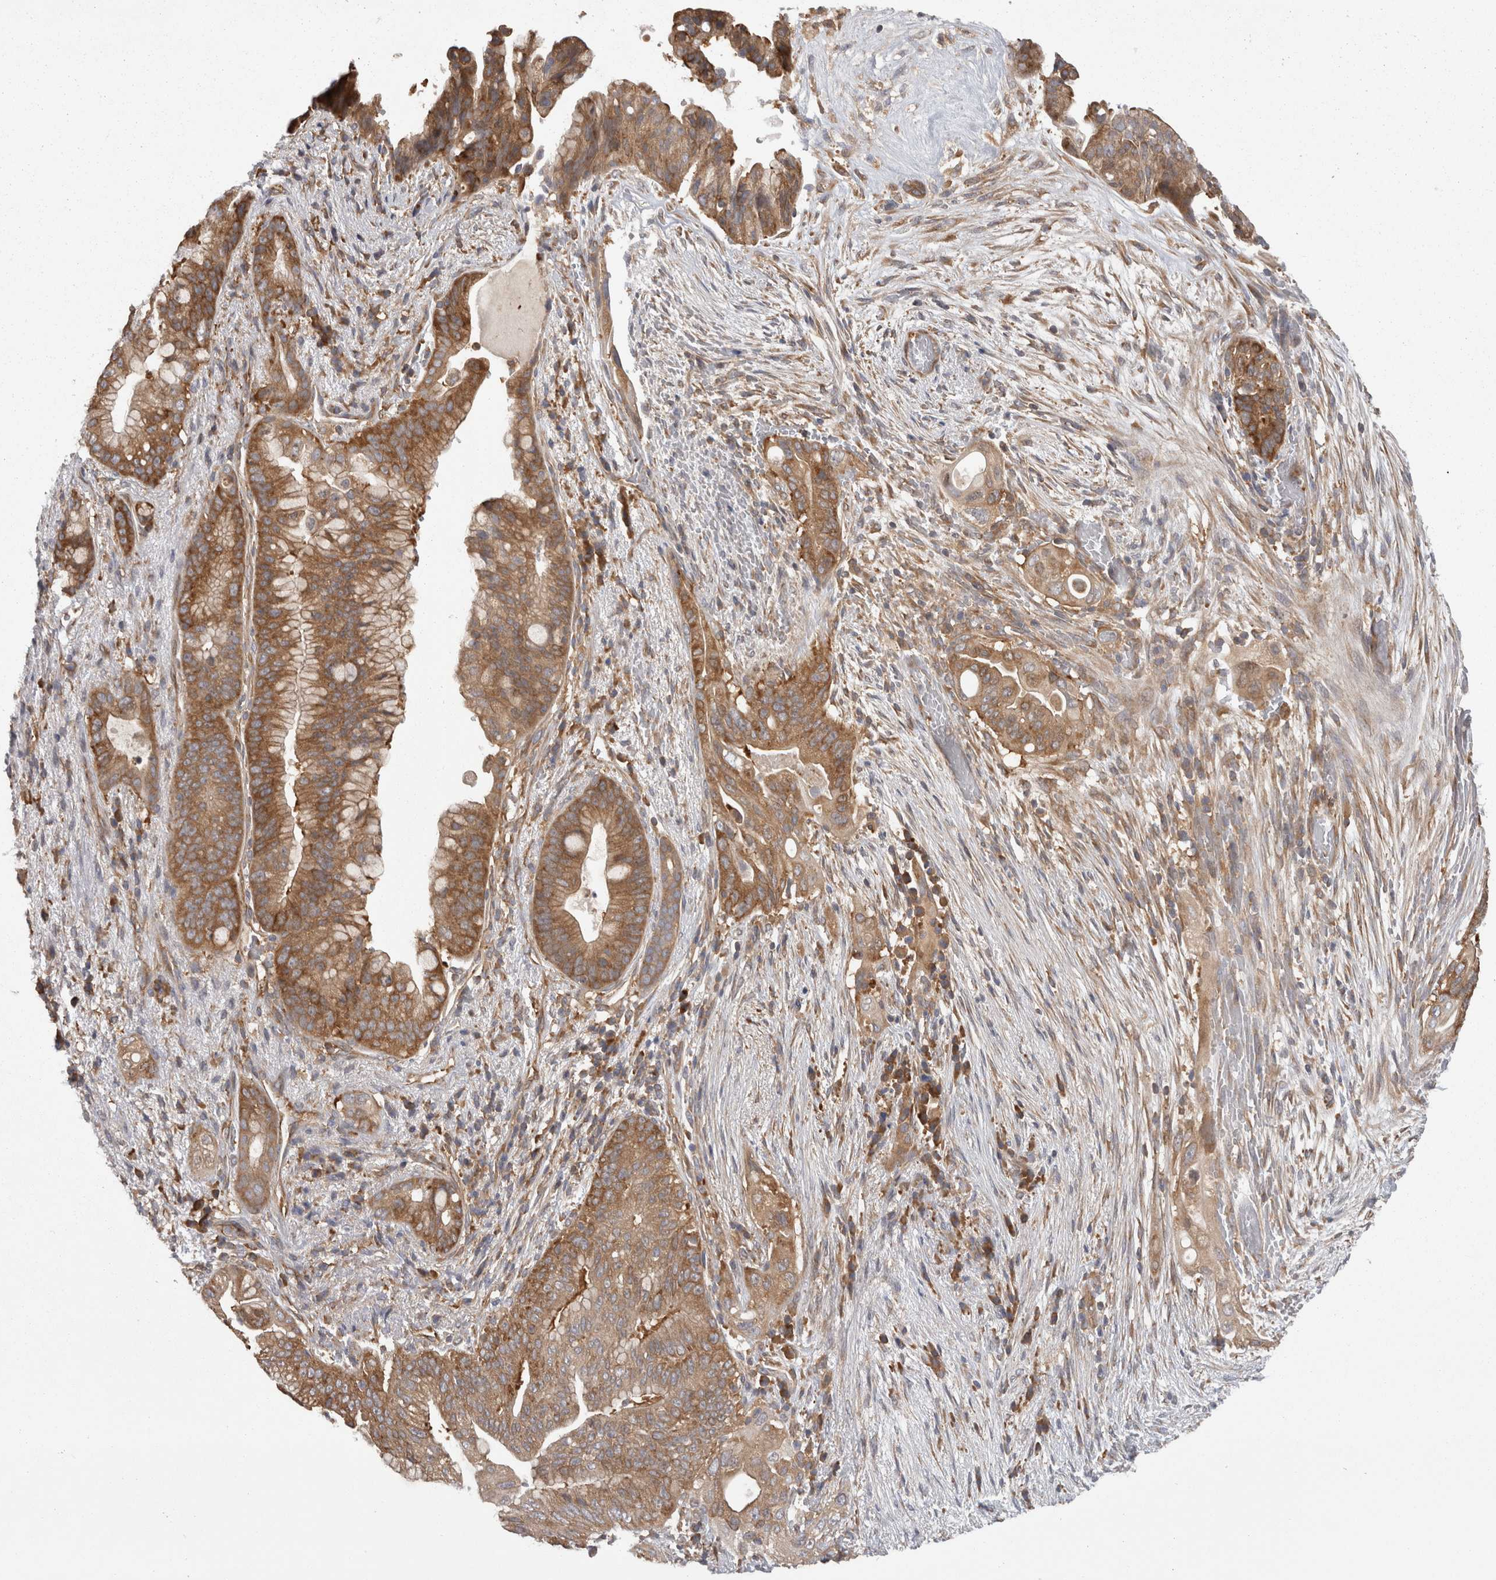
{"staining": {"intensity": "moderate", "quantity": ">75%", "location": "cytoplasmic/membranous"}, "tissue": "pancreatic cancer", "cell_type": "Tumor cells", "image_type": "cancer", "snomed": [{"axis": "morphology", "description": "Adenocarcinoma, NOS"}, {"axis": "topography", "description": "Pancreas"}], "caption": "Protein positivity by immunohistochemistry demonstrates moderate cytoplasmic/membranous expression in about >75% of tumor cells in pancreatic cancer (adenocarcinoma).", "gene": "SMCR8", "patient": {"sex": "male", "age": 53}}